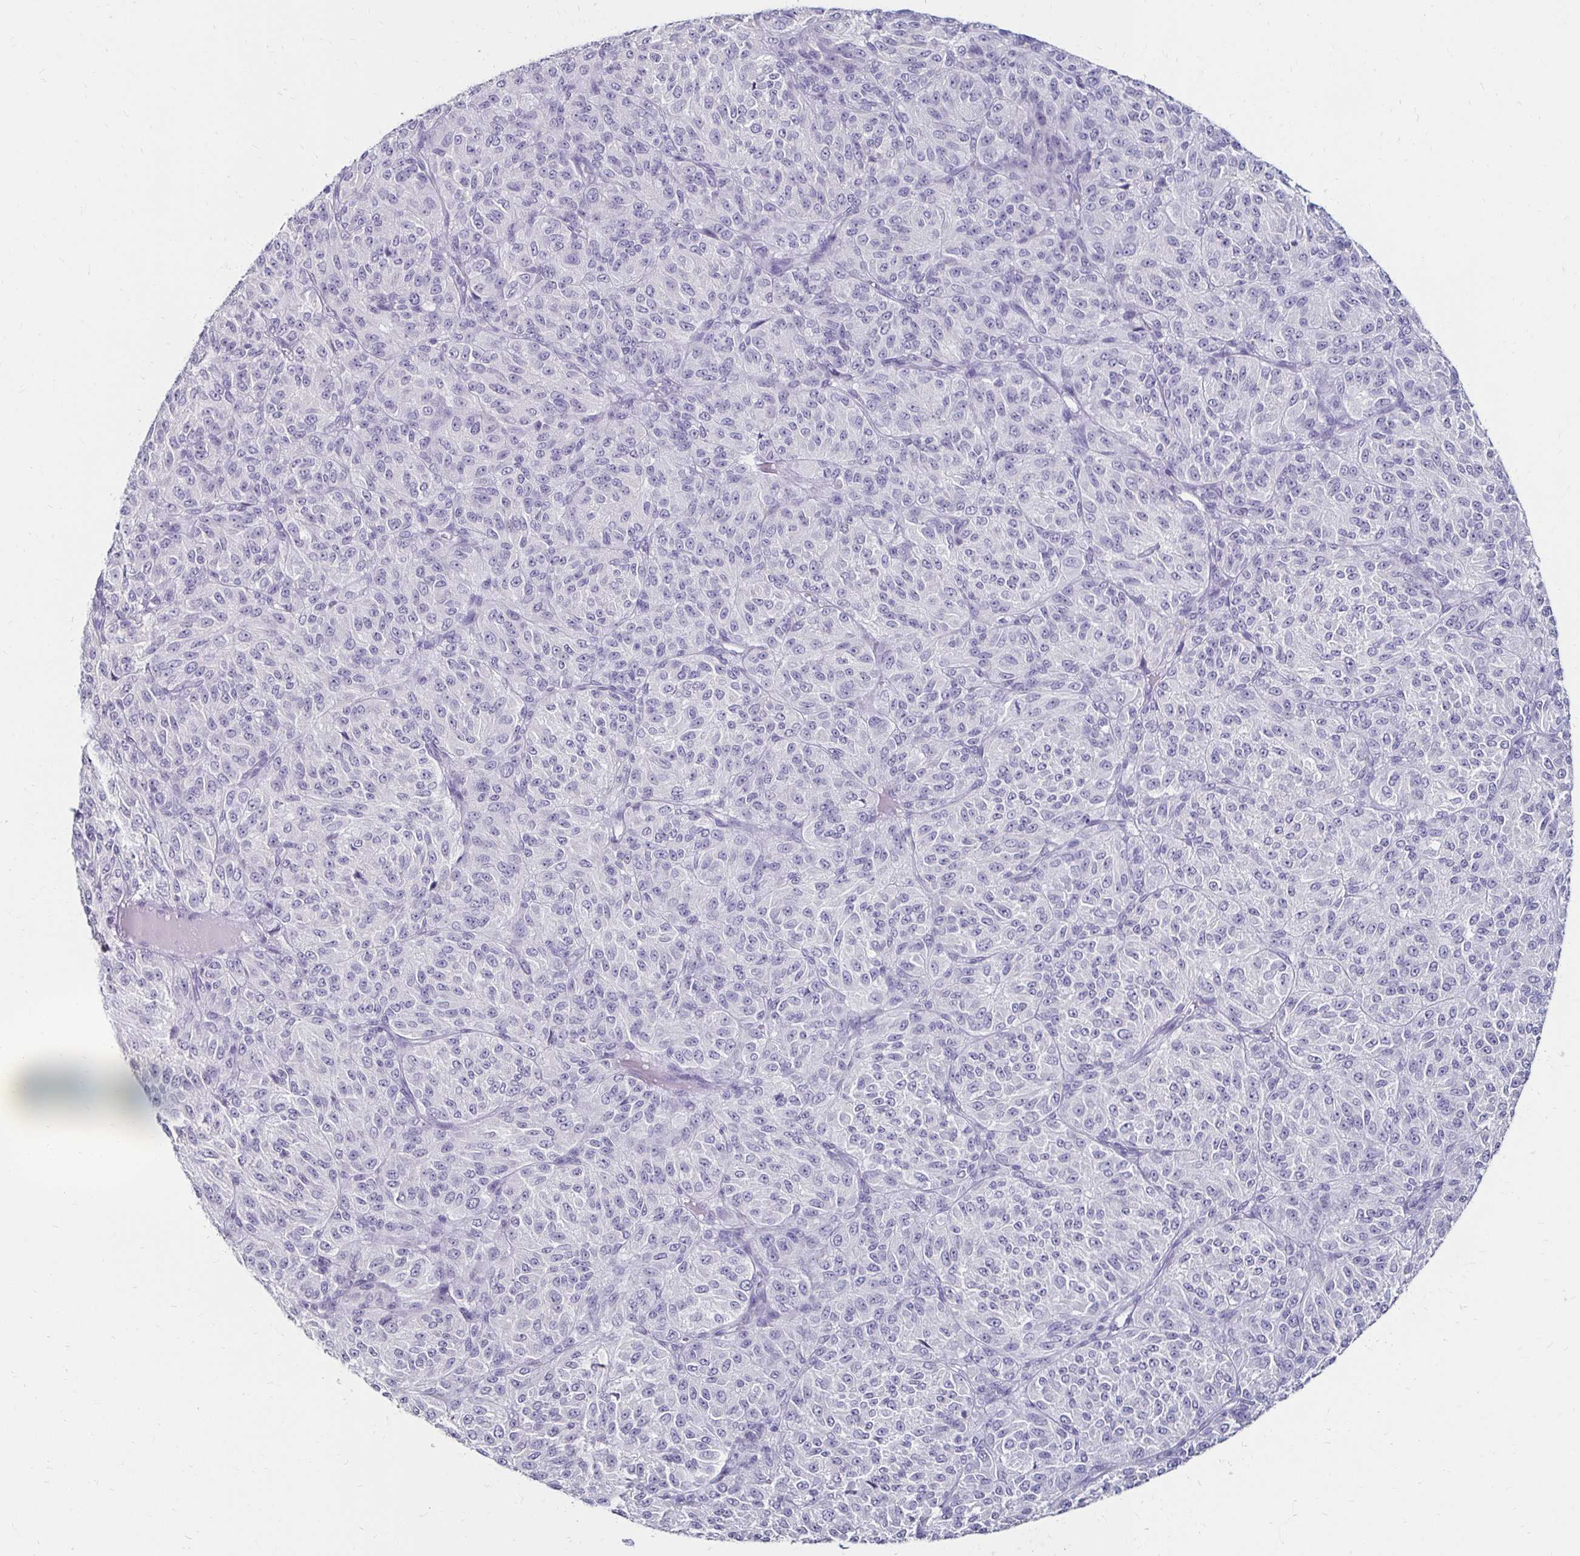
{"staining": {"intensity": "negative", "quantity": "none", "location": "none"}, "tissue": "melanoma", "cell_type": "Tumor cells", "image_type": "cancer", "snomed": [{"axis": "morphology", "description": "Malignant melanoma, Metastatic site"}, {"axis": "topography", "description": "Brain"}], "caption": "This is an immunohistochemistry histopathology image of human malignant melanoma (metastatic site). There is no expression in tumor cells.", "gene": "TOMM34", "patient": {"sex": "female", "age": 56}}